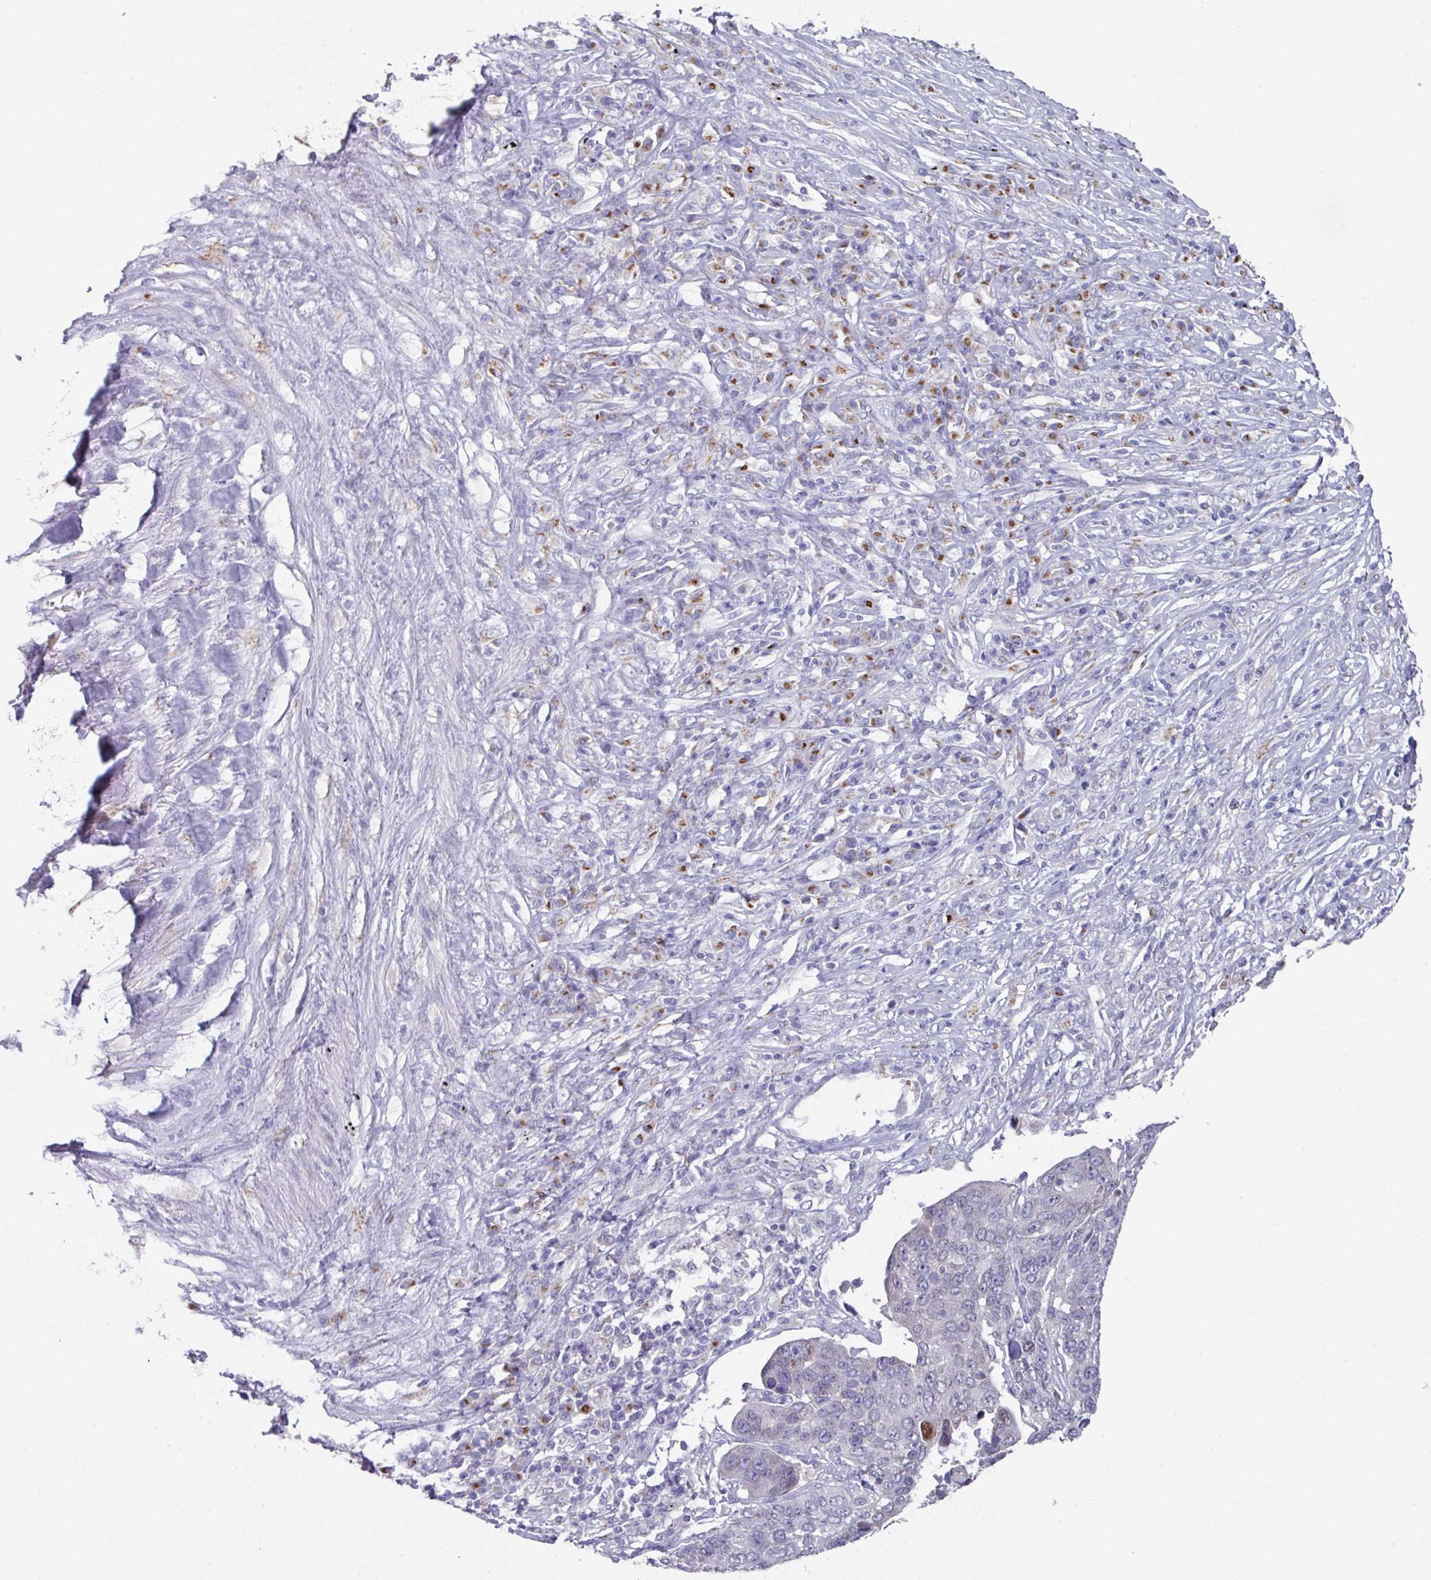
{"staining": {"intensity": "negative", "quantity": "none", "location": "none"}, "tissue": "lung cancer", "cell_type": "Tumor cells", "image_type": "cancer", "snomed": [{"axis": "morphology", "description": "Squamous cell carcinoma, NOS"}, {"axis": "topography", "description": "Lung"}], "caption": "There is no significant staining in tumor cells of lung cancer. Brightfield microscopy of IHC stained with DAB (brown) and hematoxylin (blue), captured at high magnification.", "gene": "VKORC1L1", "patient": {"sex": "male", "age": 66}}